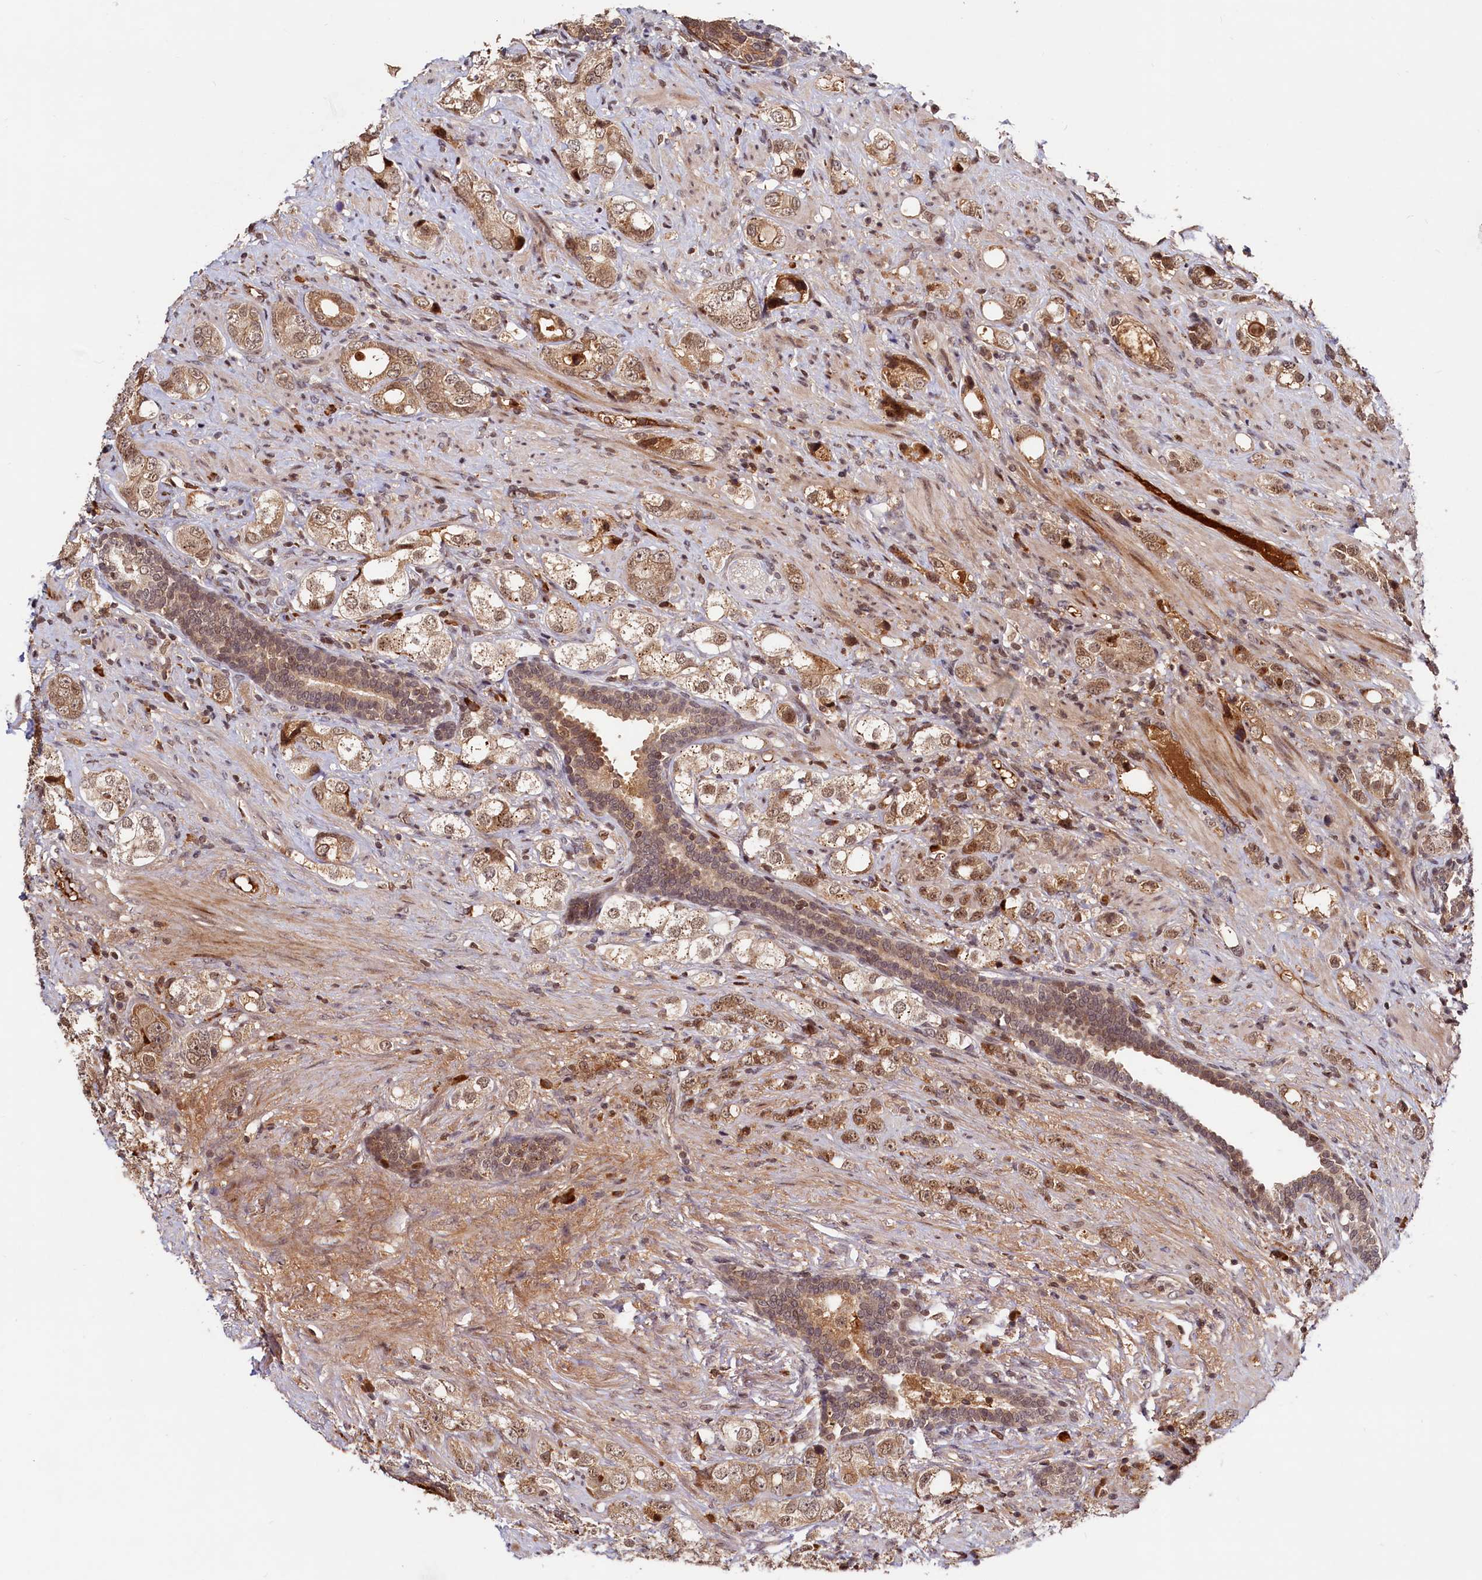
{"staining": {"intensity": "moderate", "quantity": ">75%", "location": "cytoplasmic/membranous,nuclear"}, "tissue": "prostate cancer", "cell_type": "Tumor cells", "image_type": "cancer", "snomed": [{"axis": "morphology", "description": "Adenocarcinoma, High grade"}, {"axis": "topography", "description": "Prostate"}], "caption": "Immunohistochemical staining of prostate cancer reveals moderate cytoplasmic/membranous and nuclear protein staining in about >75% of tumor cells. (Brightfield microscopy of DAB IHC at high magnification).", "gene": "TRAPPC4", "patient": {"sex": "male", "age": 63}}